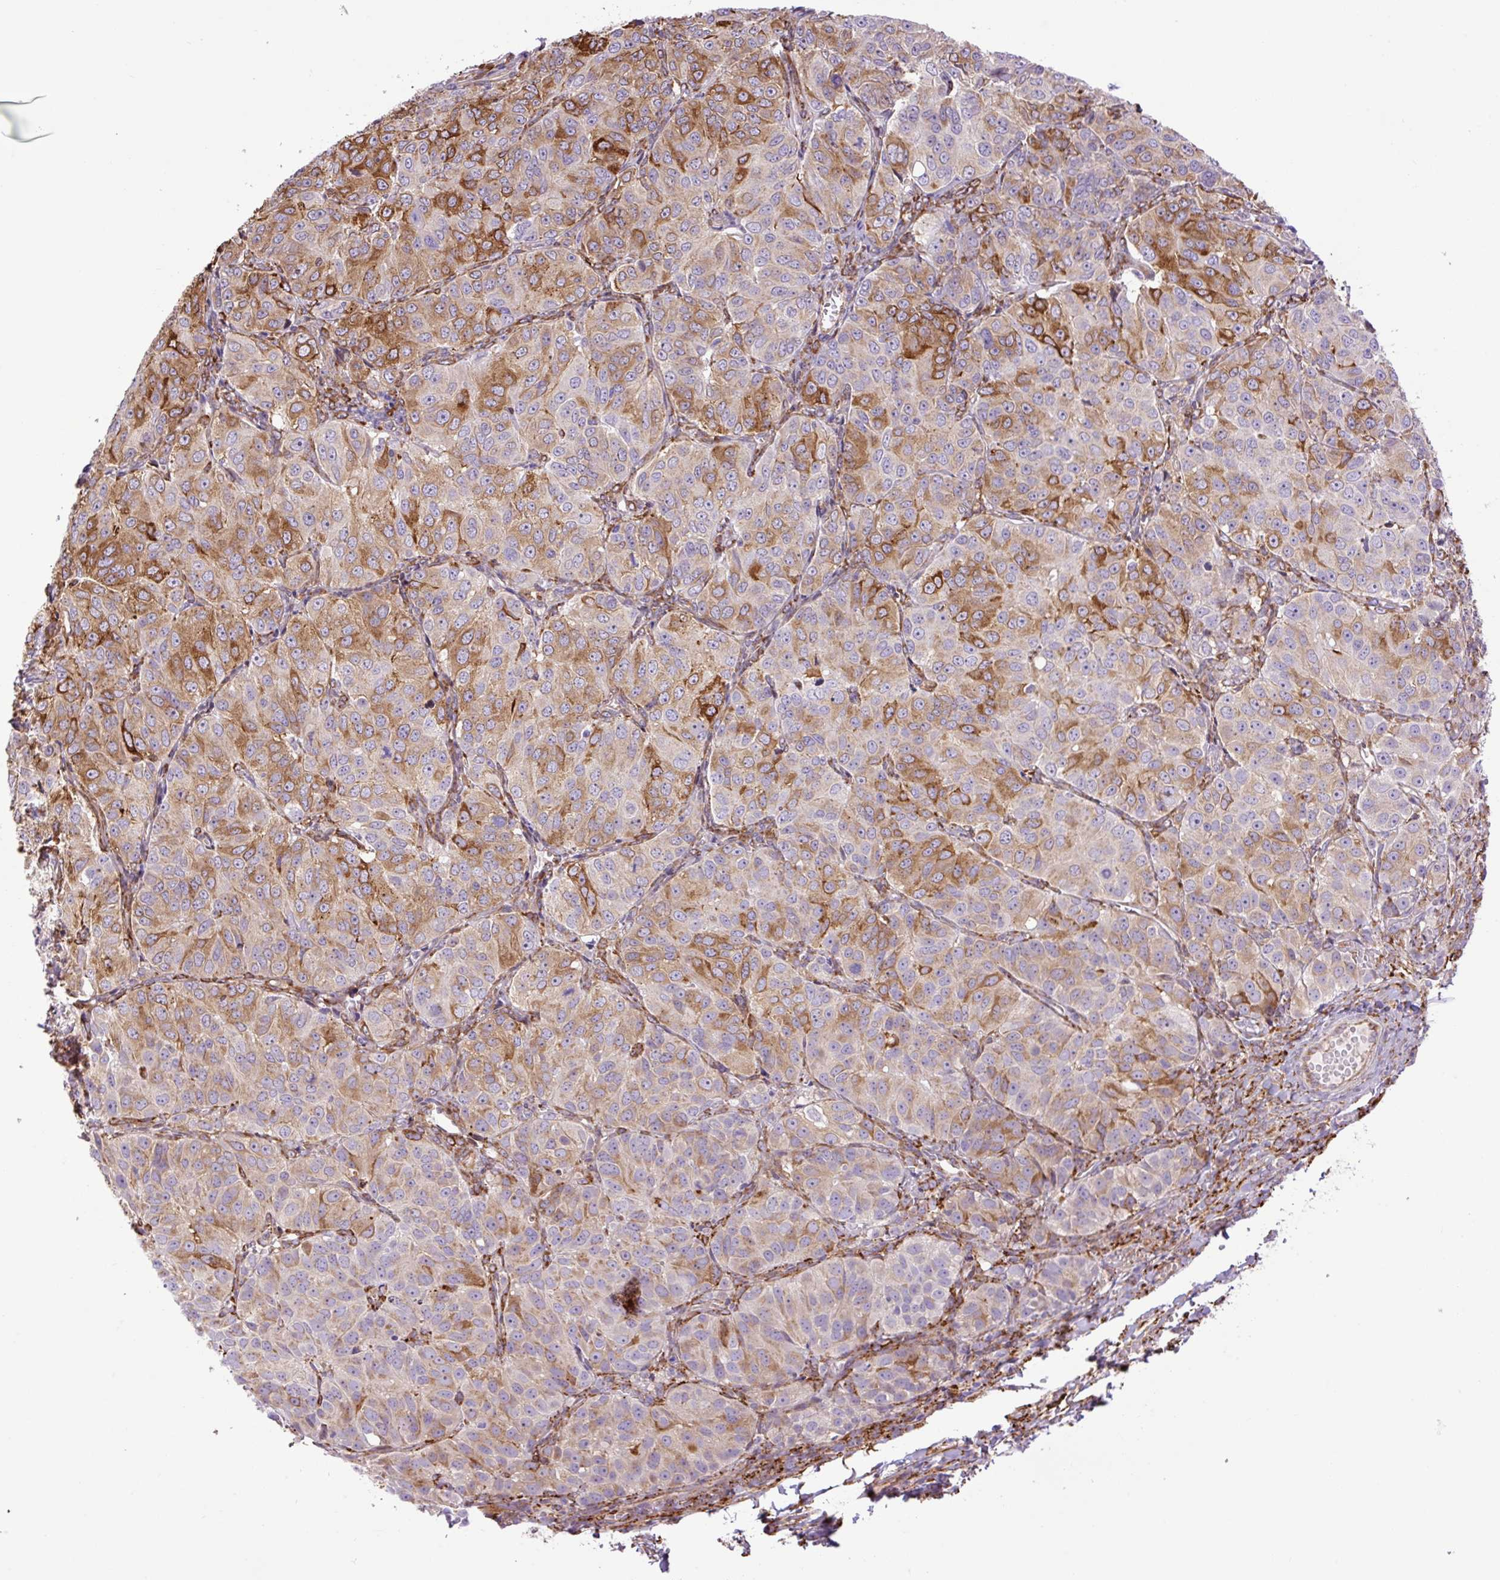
{"staining": {"intensity": "strong", "quantity": "25%-75%", "location": "cytoplasmic/membranous"}, "tissue": "ovarian cancer", "cell_type": "Tumor cells", "image_type": "cancer", "snomed": [{"axis": "morphology", "description": "Carcinoma, endometroid"}, {"axis": "topography", "description": "Ovary"}], "caption": "Immunohistochemistry of human ovarian cancer (endometroid carcinoma) exhibits high levels of strong cytoplasmic/membranous staining in approximately 25%-75% of tumor cells. The staining is performed using DAB (3,3'-diaminobenzidine) brown chromogen to label protein expression. The nuclei are counter-stained blue using hematoxylin.", "gene": "RAB30", "patient": {"sex": "female", "age": 51}}